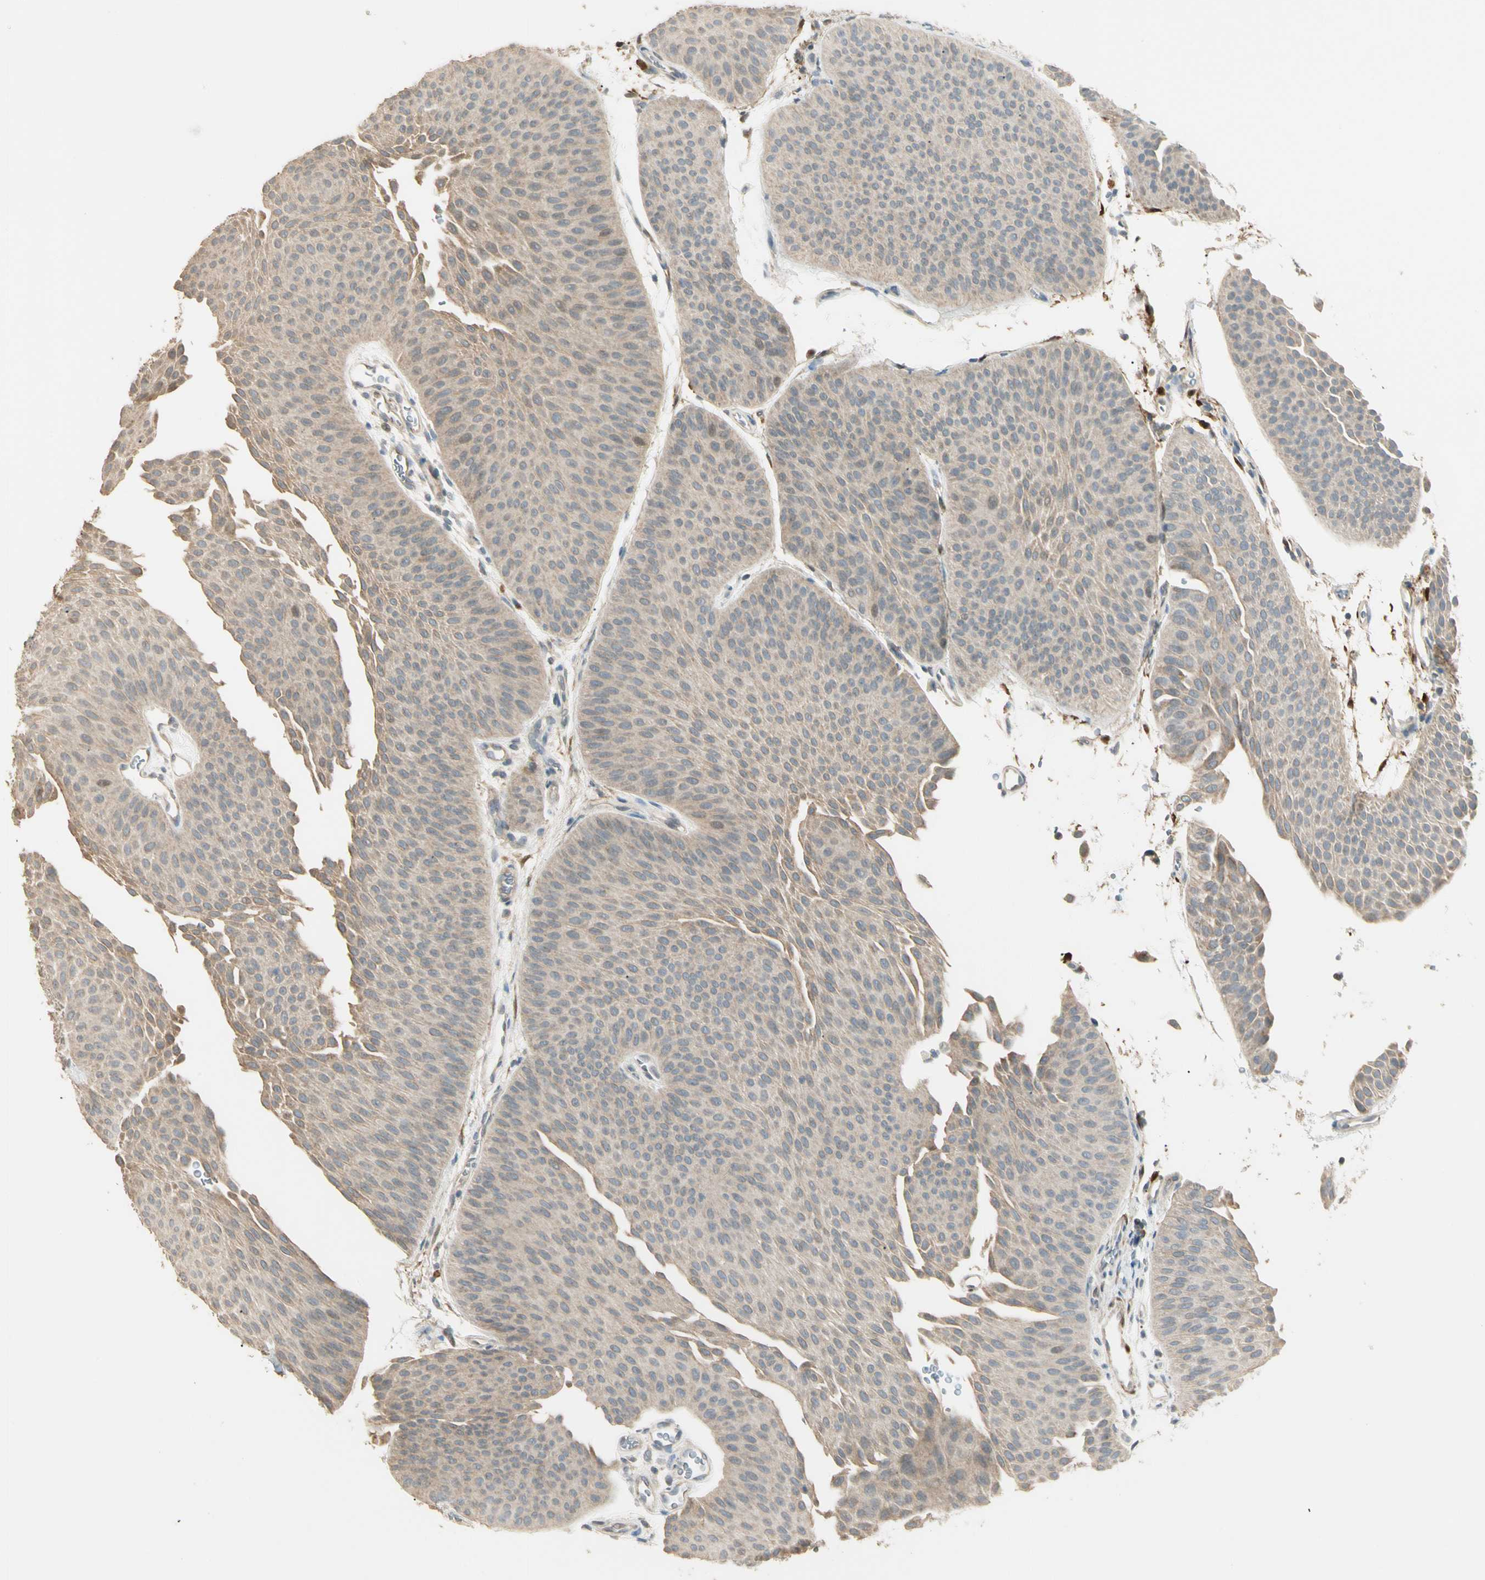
{"staining": {"intensity": "weak", "quantity": "25%-75%", "location": "cytoplasmic/membranous"}, "tissue": "urothelial cancer", "cell_type": "Tumor cells", "image_type": "cancer", "snomed": [{"axis": "morphology", "description": "Urothelial carcinoma, Low grade"}, {"axis": "topography", "description": "Urinary bladder"}], "caption": "This photomicrograph reveals IHC staining of human low-grade urothelial carcinoma, with low weak cytoplasmic/membranous expression in about 25%-75% of tumor cells.", "gene": "GNE", "patient": {"sex": "female", "age": 60}}